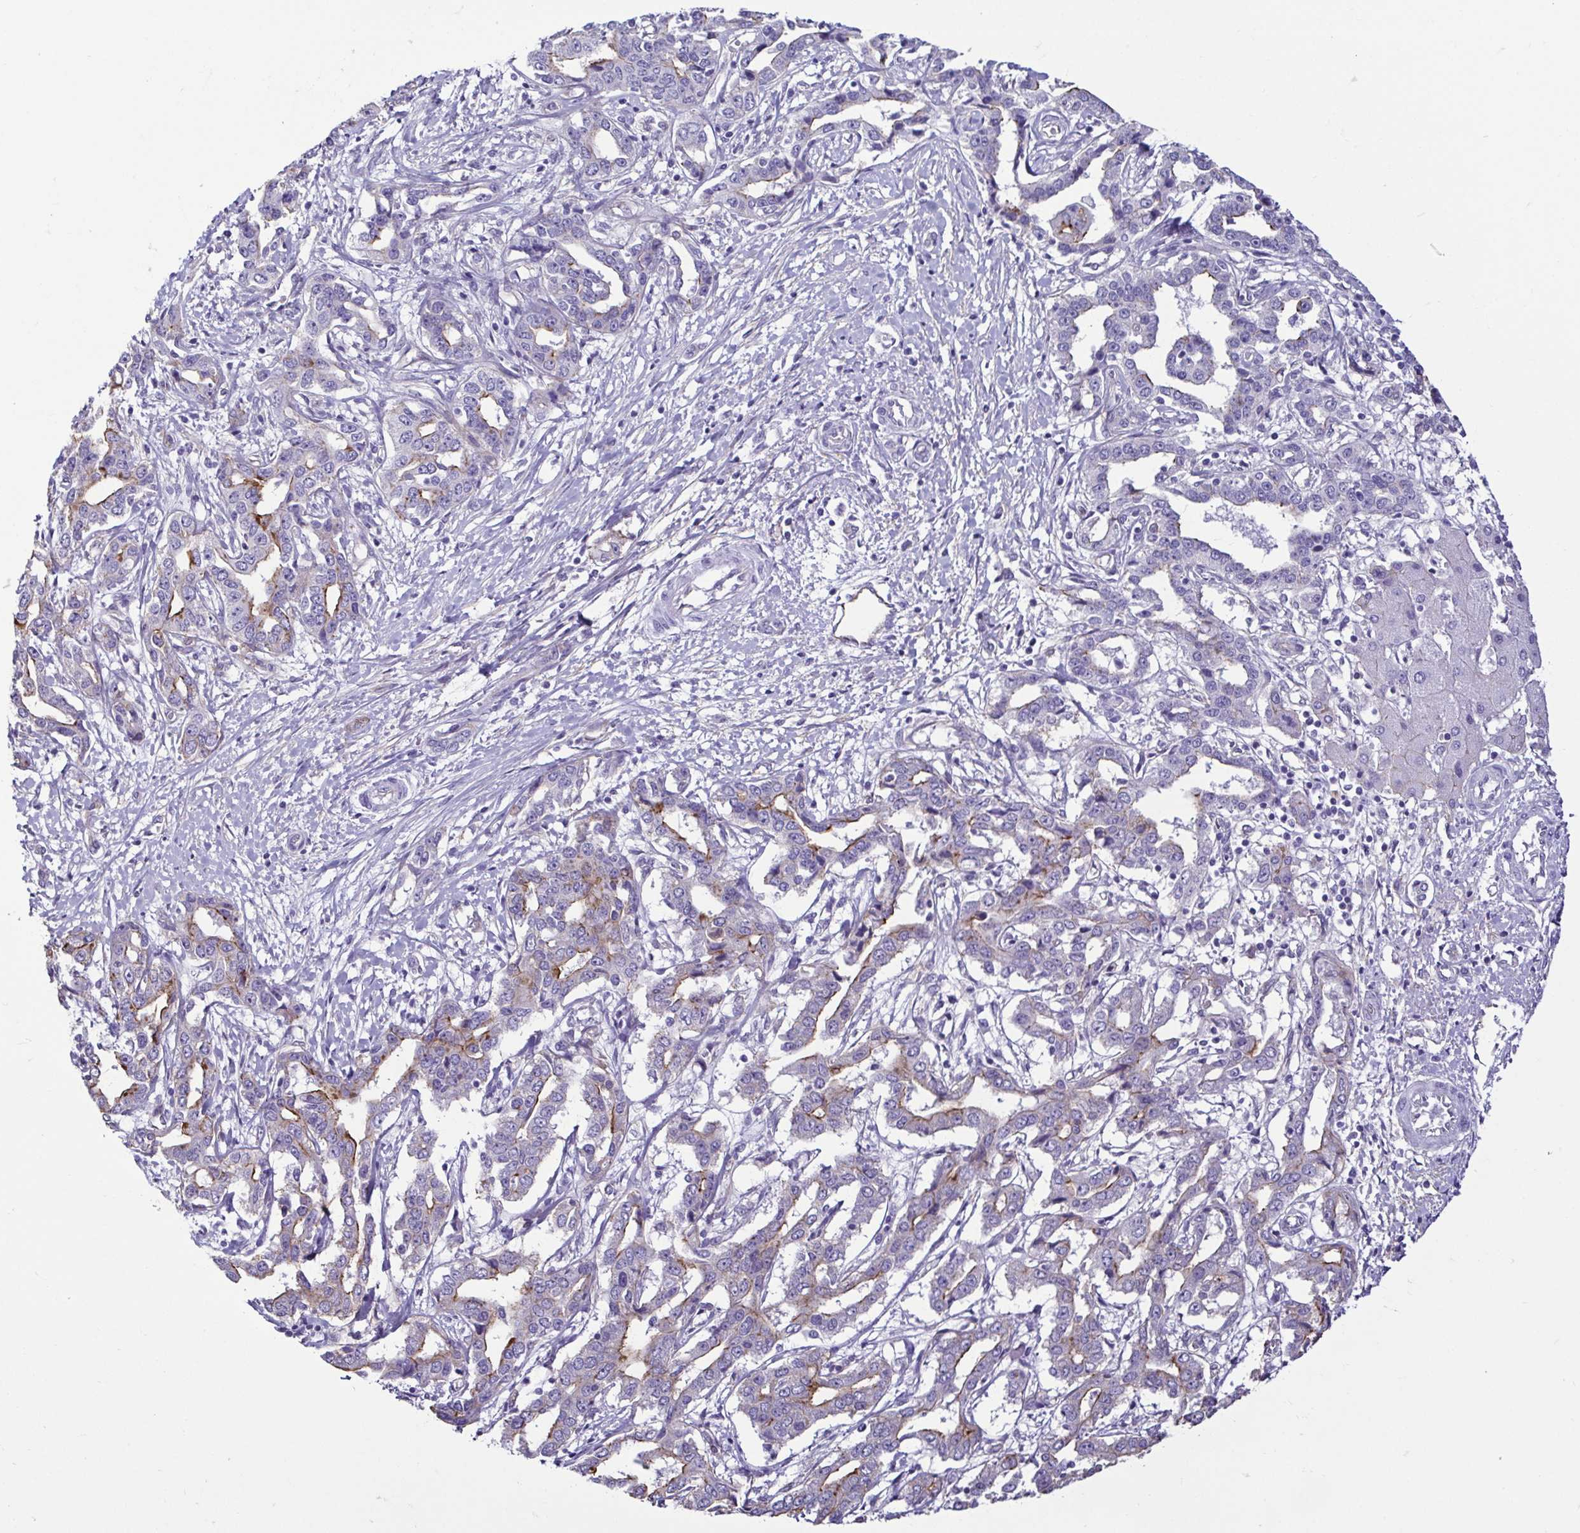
{"staining": {"intensity": "moderate", "quantity": "<25%", "location": "cytoplasmic/membranous"}, "tissue": "liver cancer", "cell_type": "Tumor cells", "image_type": "cancer", "snomed": [{"axis": "morphology", "description": "Cholangiocarcinoma"}, {"axis": "topography", "description": "Liver"}], "caption": "DAB (3,3'-diaminobenzidine) immunohistochemical staining of liver cancer (cholangiocarcinoma) displays moderate cytoplasmic/membranous protein expression in about <25% of tumor cells.", "gene": "CASP14", "patient": {"sex": "male", "age": 59}}